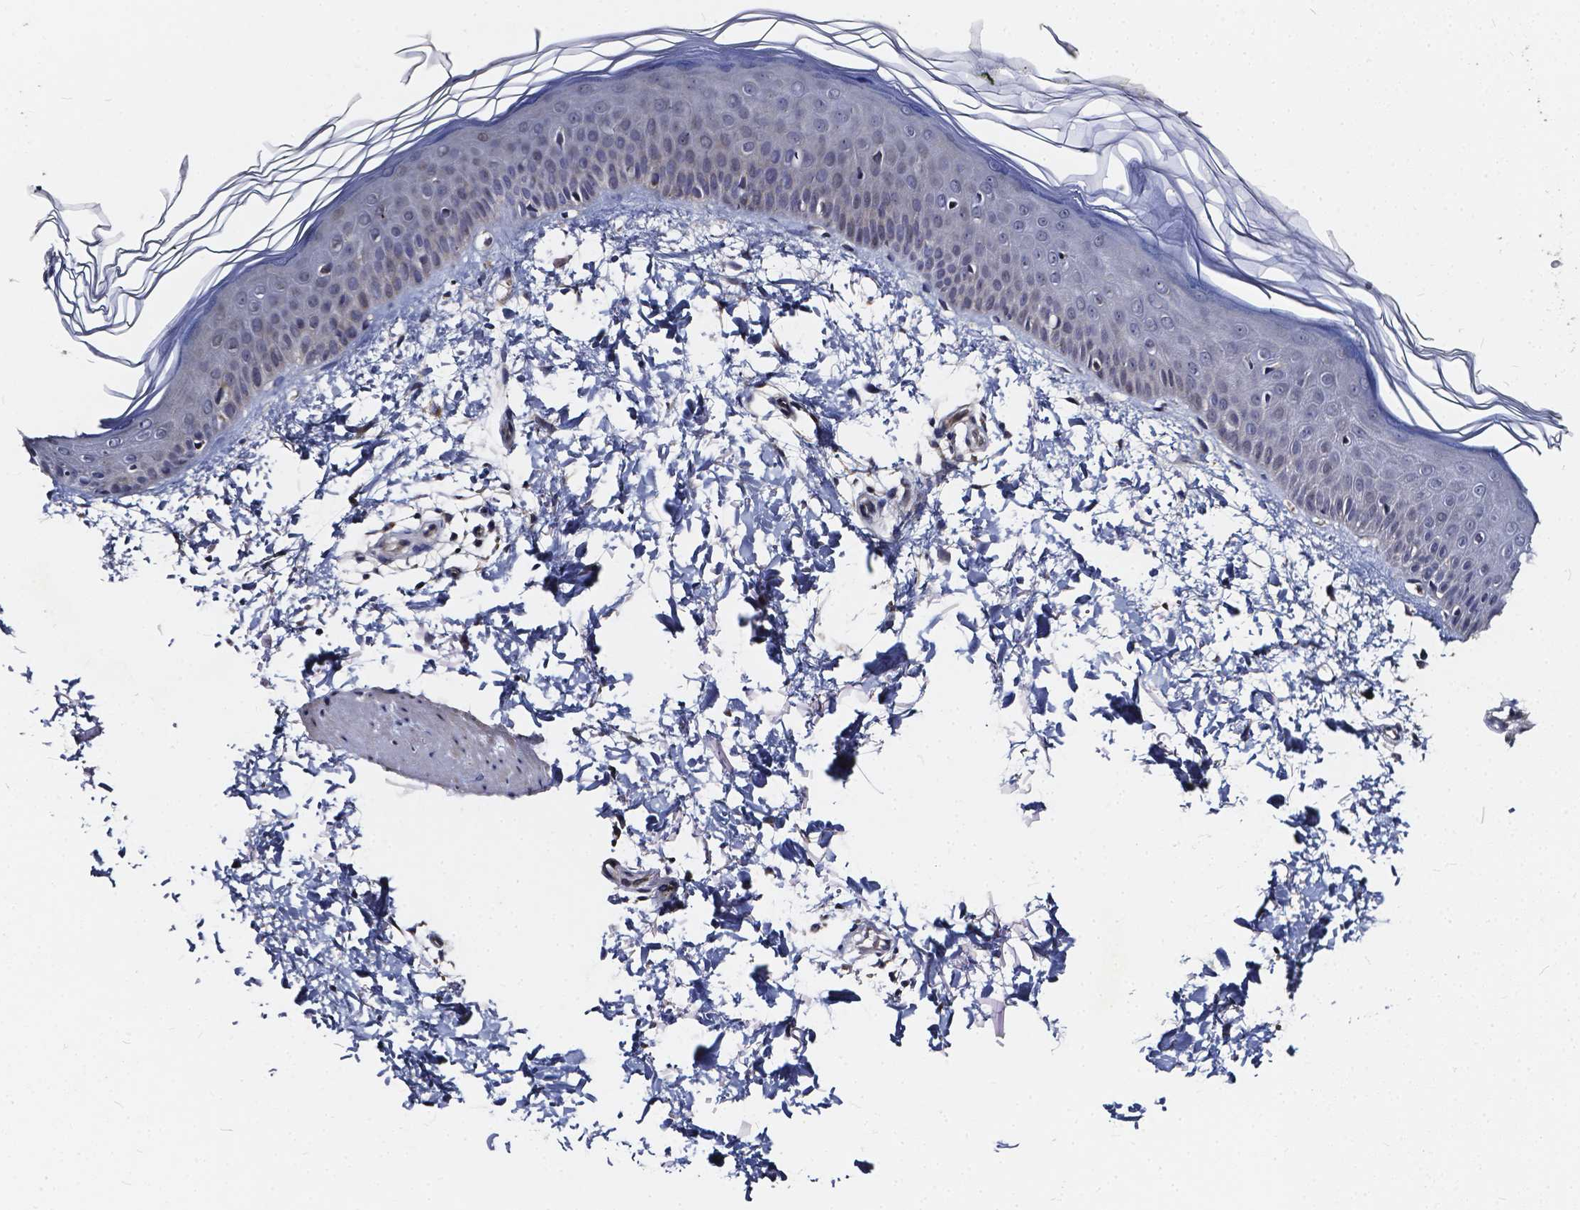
{"staining": {"intensity": "negative", "quantity": "none", "location": "none"}, "tissue": "skin", "cell_type": "Fibroblasts", "image_type": "normal", "snomed": [{"axis": "morphology", "description": "Normal tissue, NOS"}, {"axis": "topography", "description": "Skin"}], "caption": "DAB immunohistochemical staining of normal skin displays no significant expression in fibroblasts. (Brightfield microscopy of DAB (3,3'-diaminobenzidine) IHC at high magnification).", "gene": "SOWAHA", "patient": {"sex": "female", "age": 62}}